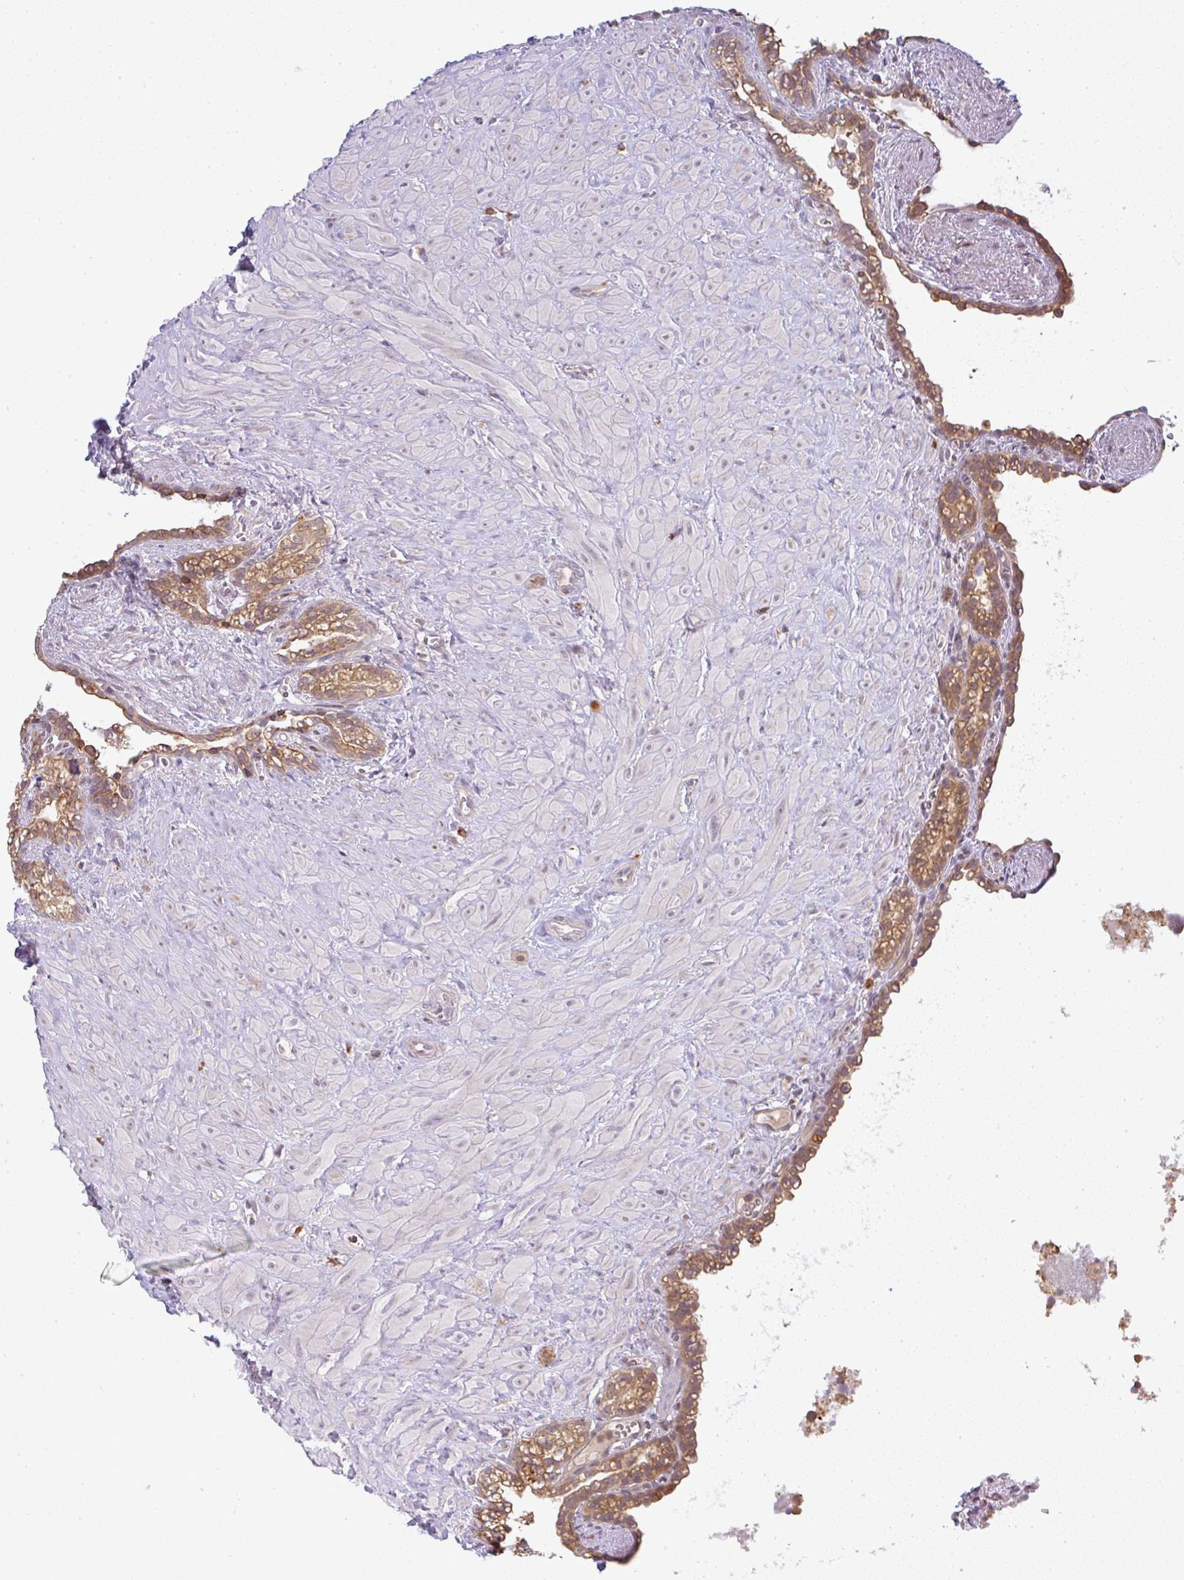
{"staining": {"intensity": "moderate", "quantity": ">75%", "location": "cytoplasmic/membranous"}, "tissue": "seminal vesicle", "cell_type": "Glandular cells", "image_type": "normal", "snomed": [{"axis": "morphology", "description": "Normal tissue, NOS"}, {"axis": "topography", "description": "Seminal veicle"}], "caption": "A brown stain shows moderate cytoplasmic/membranous staining of a protein in glandular cells of unremarkable human seminal vesicle.", "gene": "FAM153A", "patient": {"sex": "male", "age": 76}}